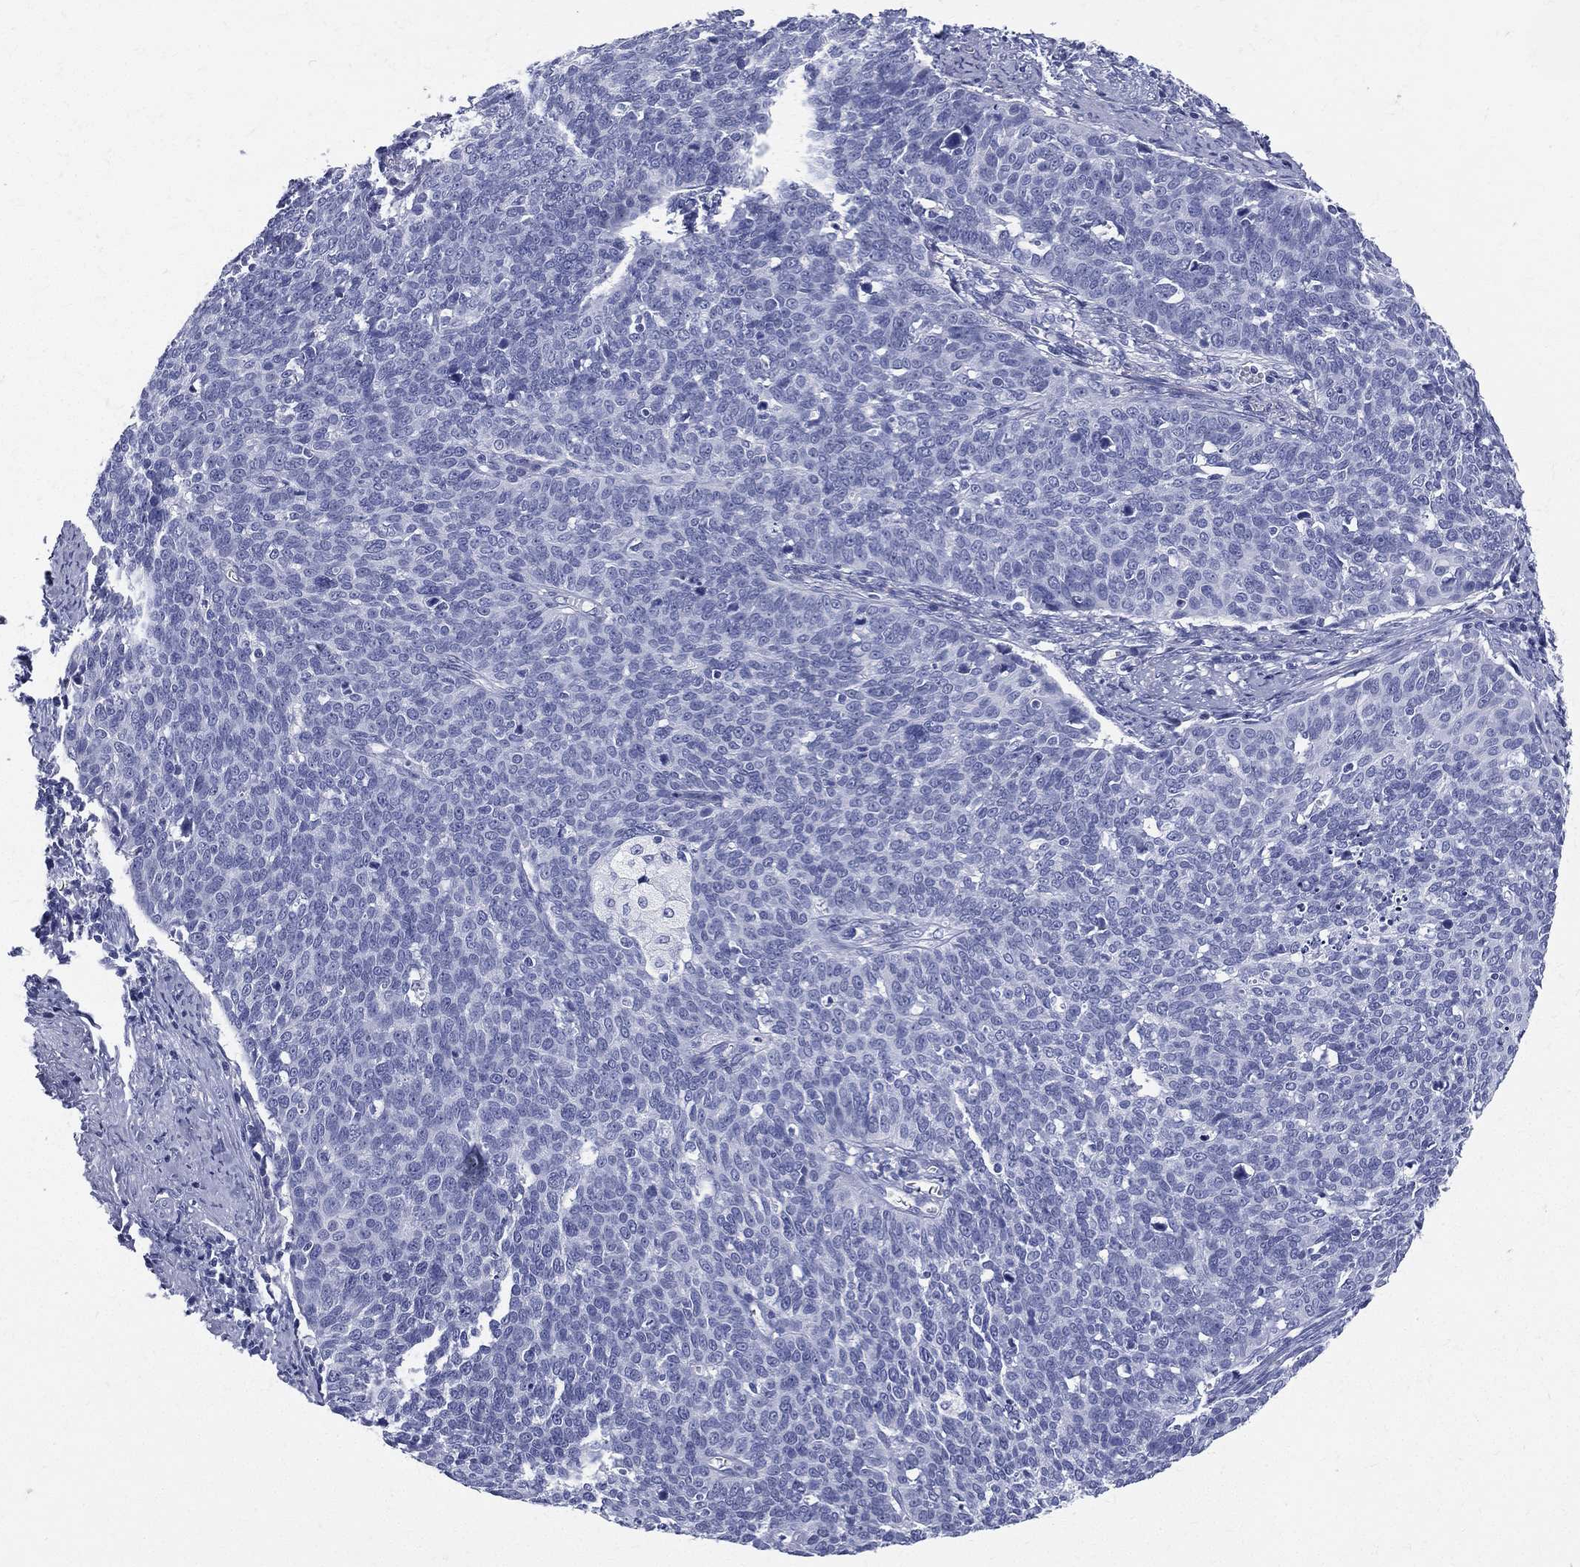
{"staining": {"intensity": "negative", "quantity": "none", "location": "none"}, "tissue": "cervical cancer", "cell_type": "Tumor cells", "image_type": "cancer", "snomed": [{"axis": "morphology", "description": "Normal tissue, NOS"}, {"axis": "morphology", "description": "Squamous cell carcinoma, NOS"}, {"axis": "topography", "description": "Cervix"}], "caption": "Immunohistochemistry (IHC) of human cervical cancer (squamous cell carcinoma) shows no positivity in tumor cells.", "gene": "ETNPPL", "patient": {"sex": "female", "age": 39}}